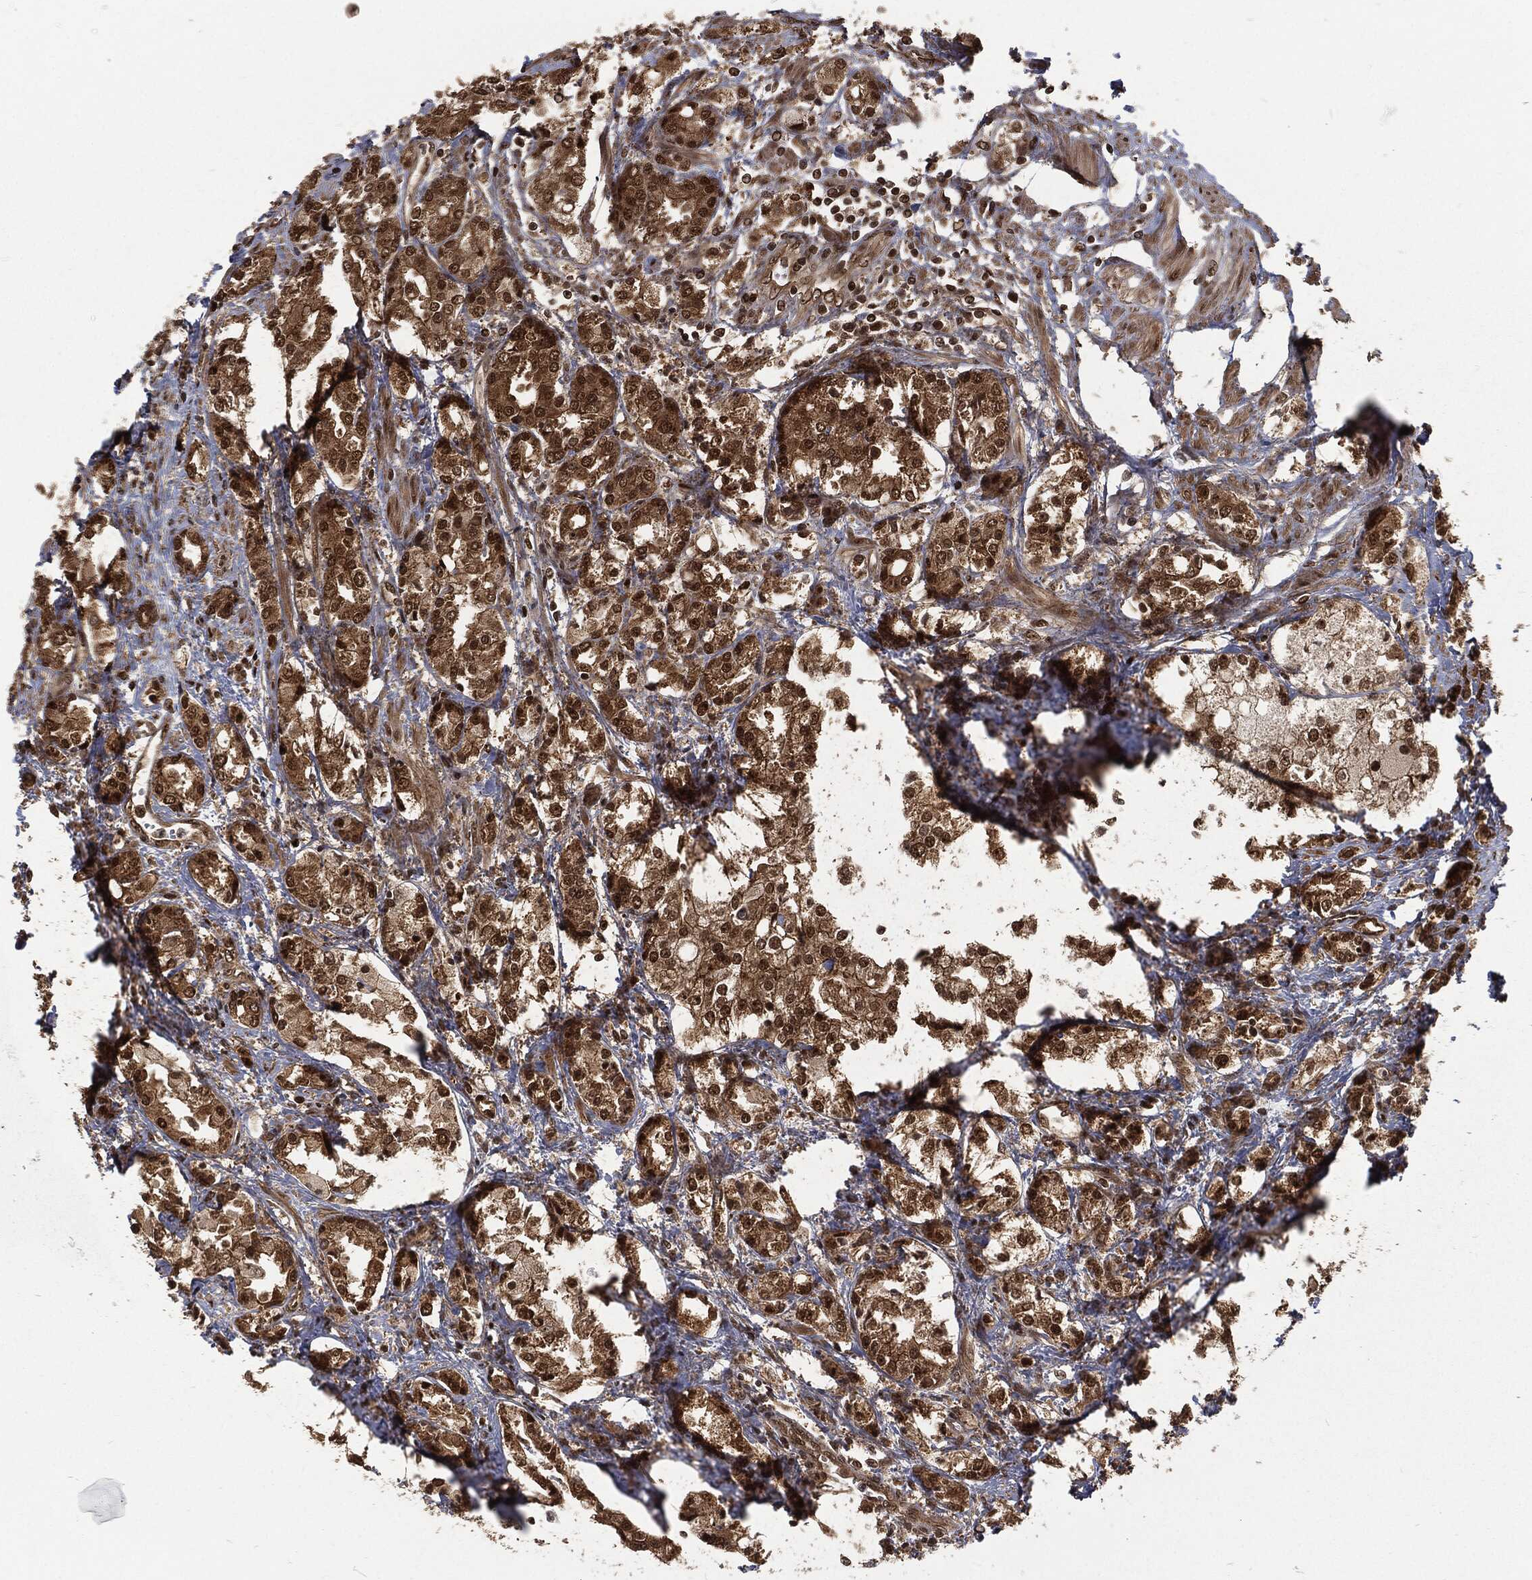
{"staining": {"intensity": "strong", "quantity": "25%-75%", "location": "nuclear"}, "tissue": "prostate cancer", "cell_type": "Tumor cells", "image_type": "cancer", "snomed": [{"axis": "morphology", "description": "Adenocarcinoma, NOS"}, {"axis": "topography", "description": "Prostate and seminal vesicle, NOS"}, {"axis": "topography", "description": "Prostate"}], "caption": "High-power microscopy captured an immunohistochemistry (IHC) micrograph of adenocarcinoma (prostate), revealing strong nuclear expression in approximately 25%-75% of tumor cells. (brown staining indicates protein expression, while blue staining denotes nuclei).", "gene": "NGRN", "patient": {"sex": "male", "age": 62}}